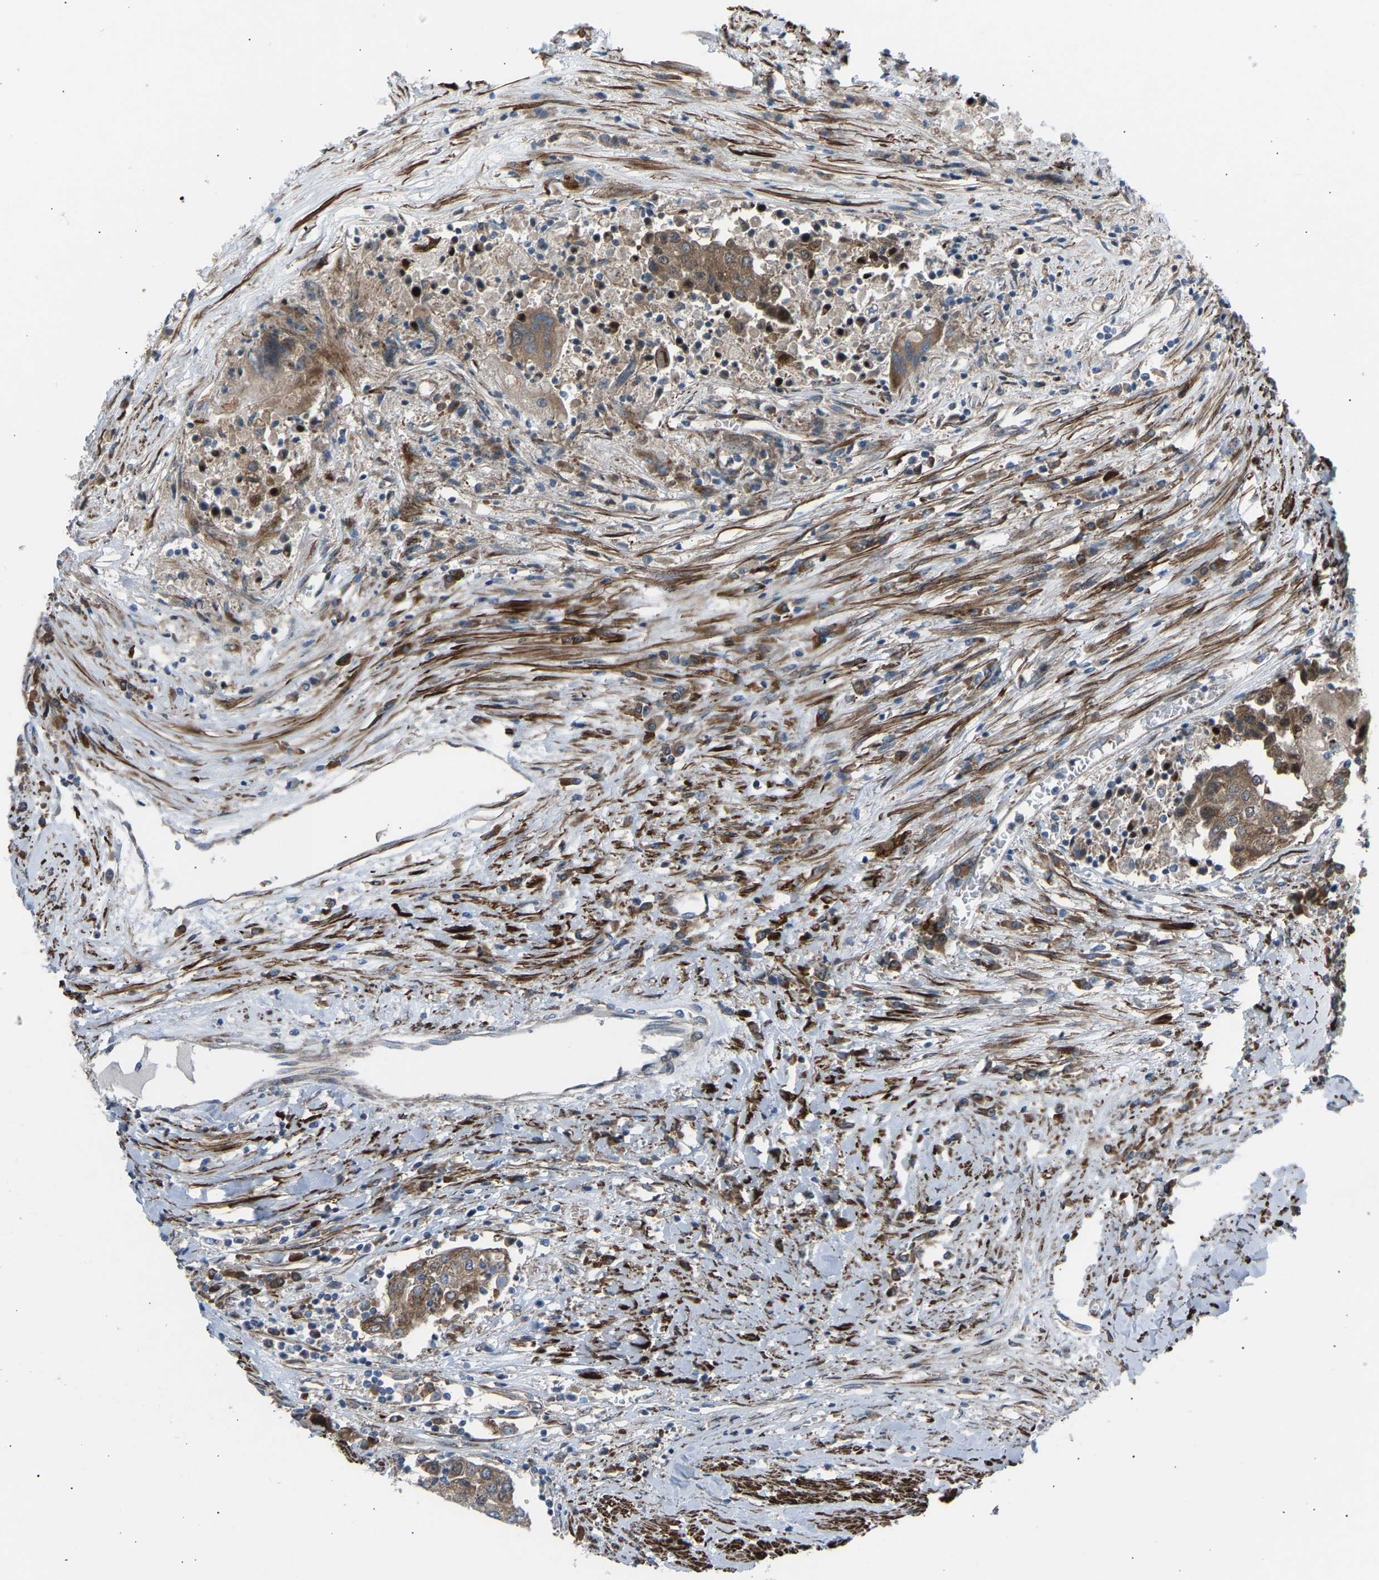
{"staining": {"intensity": "moderate", "quantity": ">75%", "location": "cytoplasmic/membranous"}, "tissue": "urothelial cancer", "cell_type": "Tumor cells", "image_type": "cancer", "snomed": [{"axis": "morphology", "description": "Urothelial carcinoma, High grade"}, {"axis": "topography", "description": "Urinary bladder"}], "caption": "Immunohistochemistry (IHC) photomicrograph of neoplastic tissue: human urothelial carcinoma (high-grade) stained using immunohistochemistry (IHC) demonstrates medium levels of moderate protein expression localized specifically in the cytoplasmic/membranous of tumor cells, appearing as a cytoplasmic/membranous brown color.", "gene": "VPS41", "patient": {"sex": "female", "age": 85}}